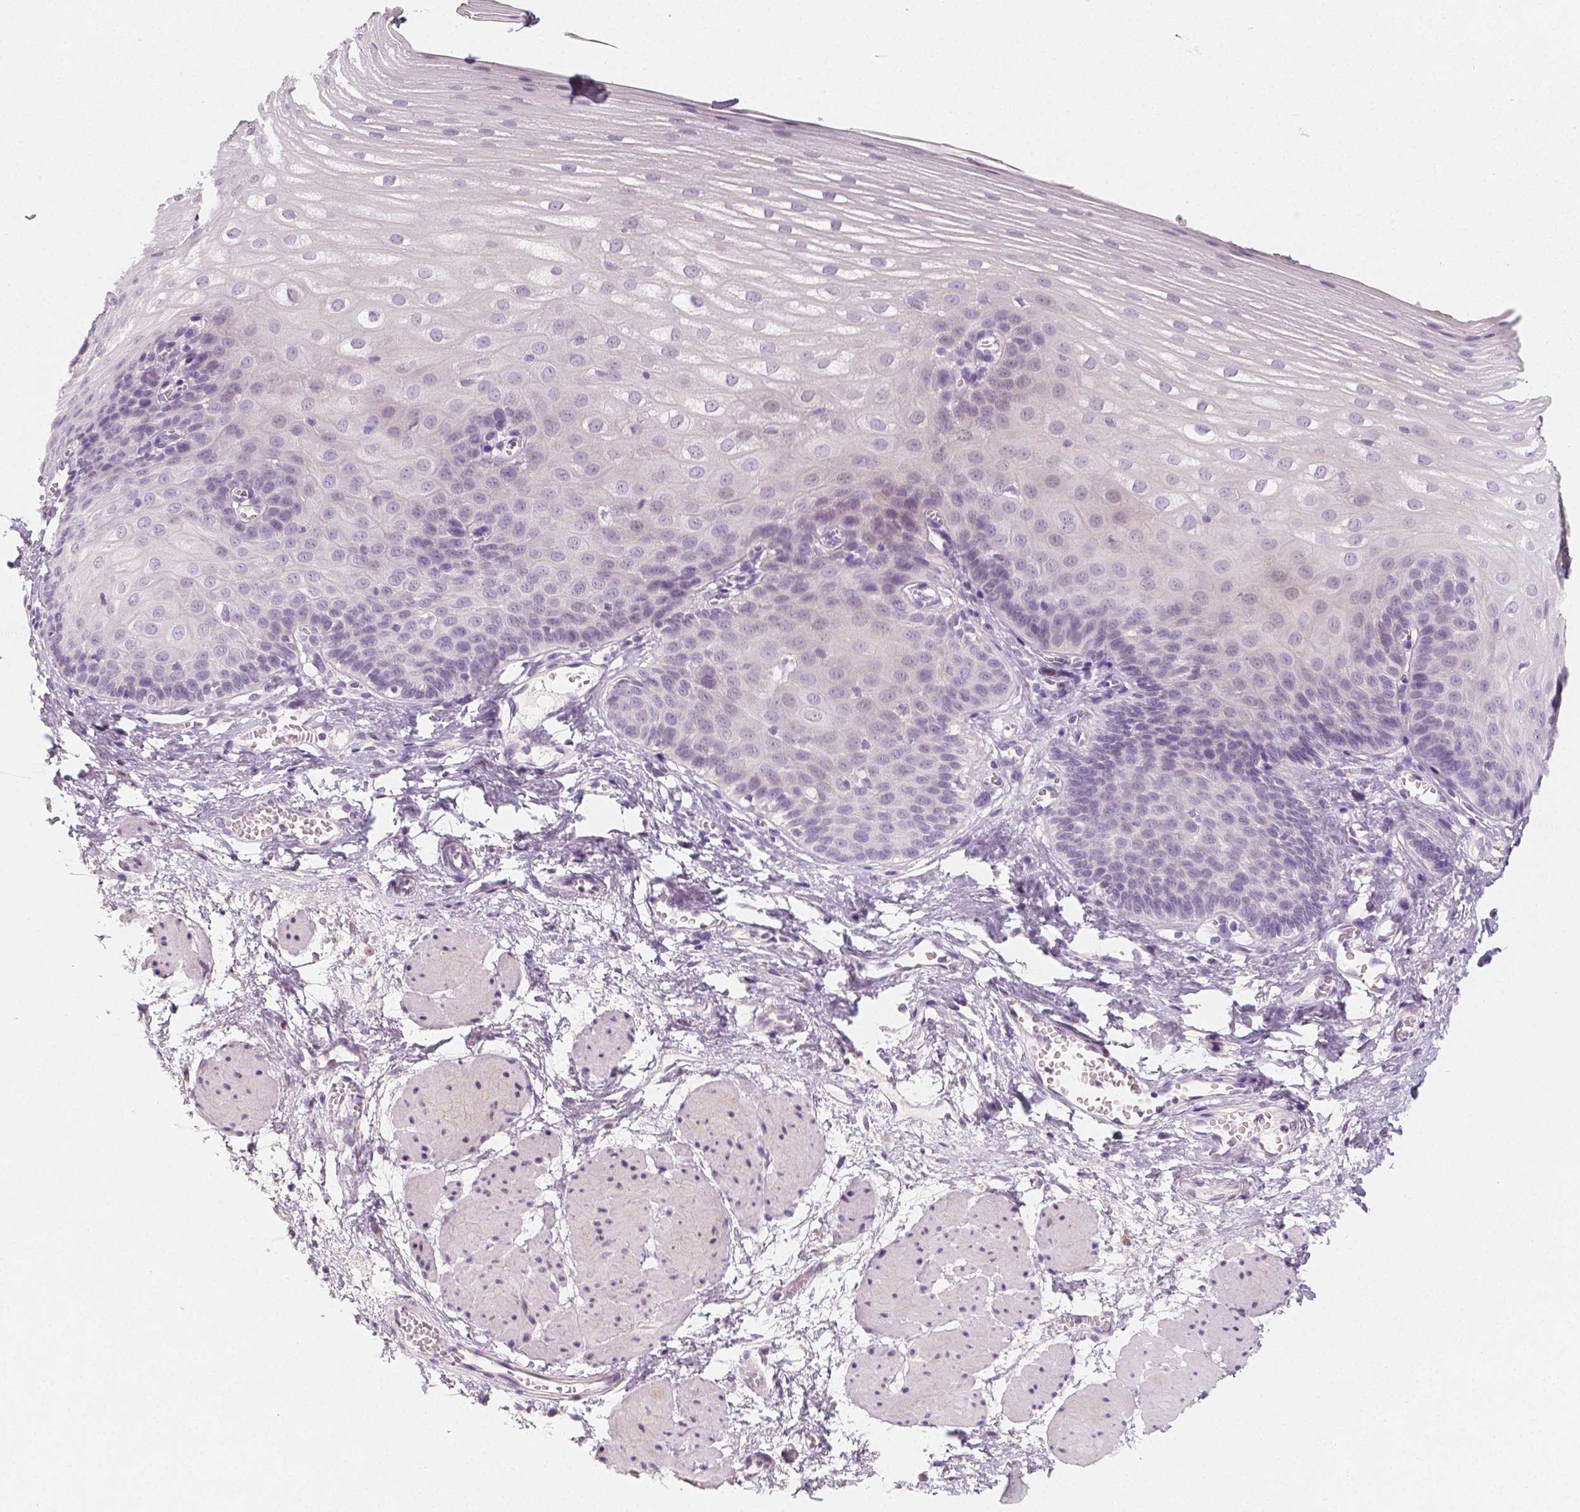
{"staining": {"intensity": "negative", "quantity": "none", "location": "none"}, "tissue": "esophagus", "cell_type": "Squamous epithelial cells", "image_type": "normal", "snomed": [{"axis": "morphology", "description": "Normal tissue, NOS"}, {"axis": "topography", "description": "Esophagus"}], "caption": "Photomicrograph shows no significant protein staining in squamous epithelial cells of unremarkable esophagus.", "gene": "HNF1B", "patient": {"sex": "male", "age": 62}}